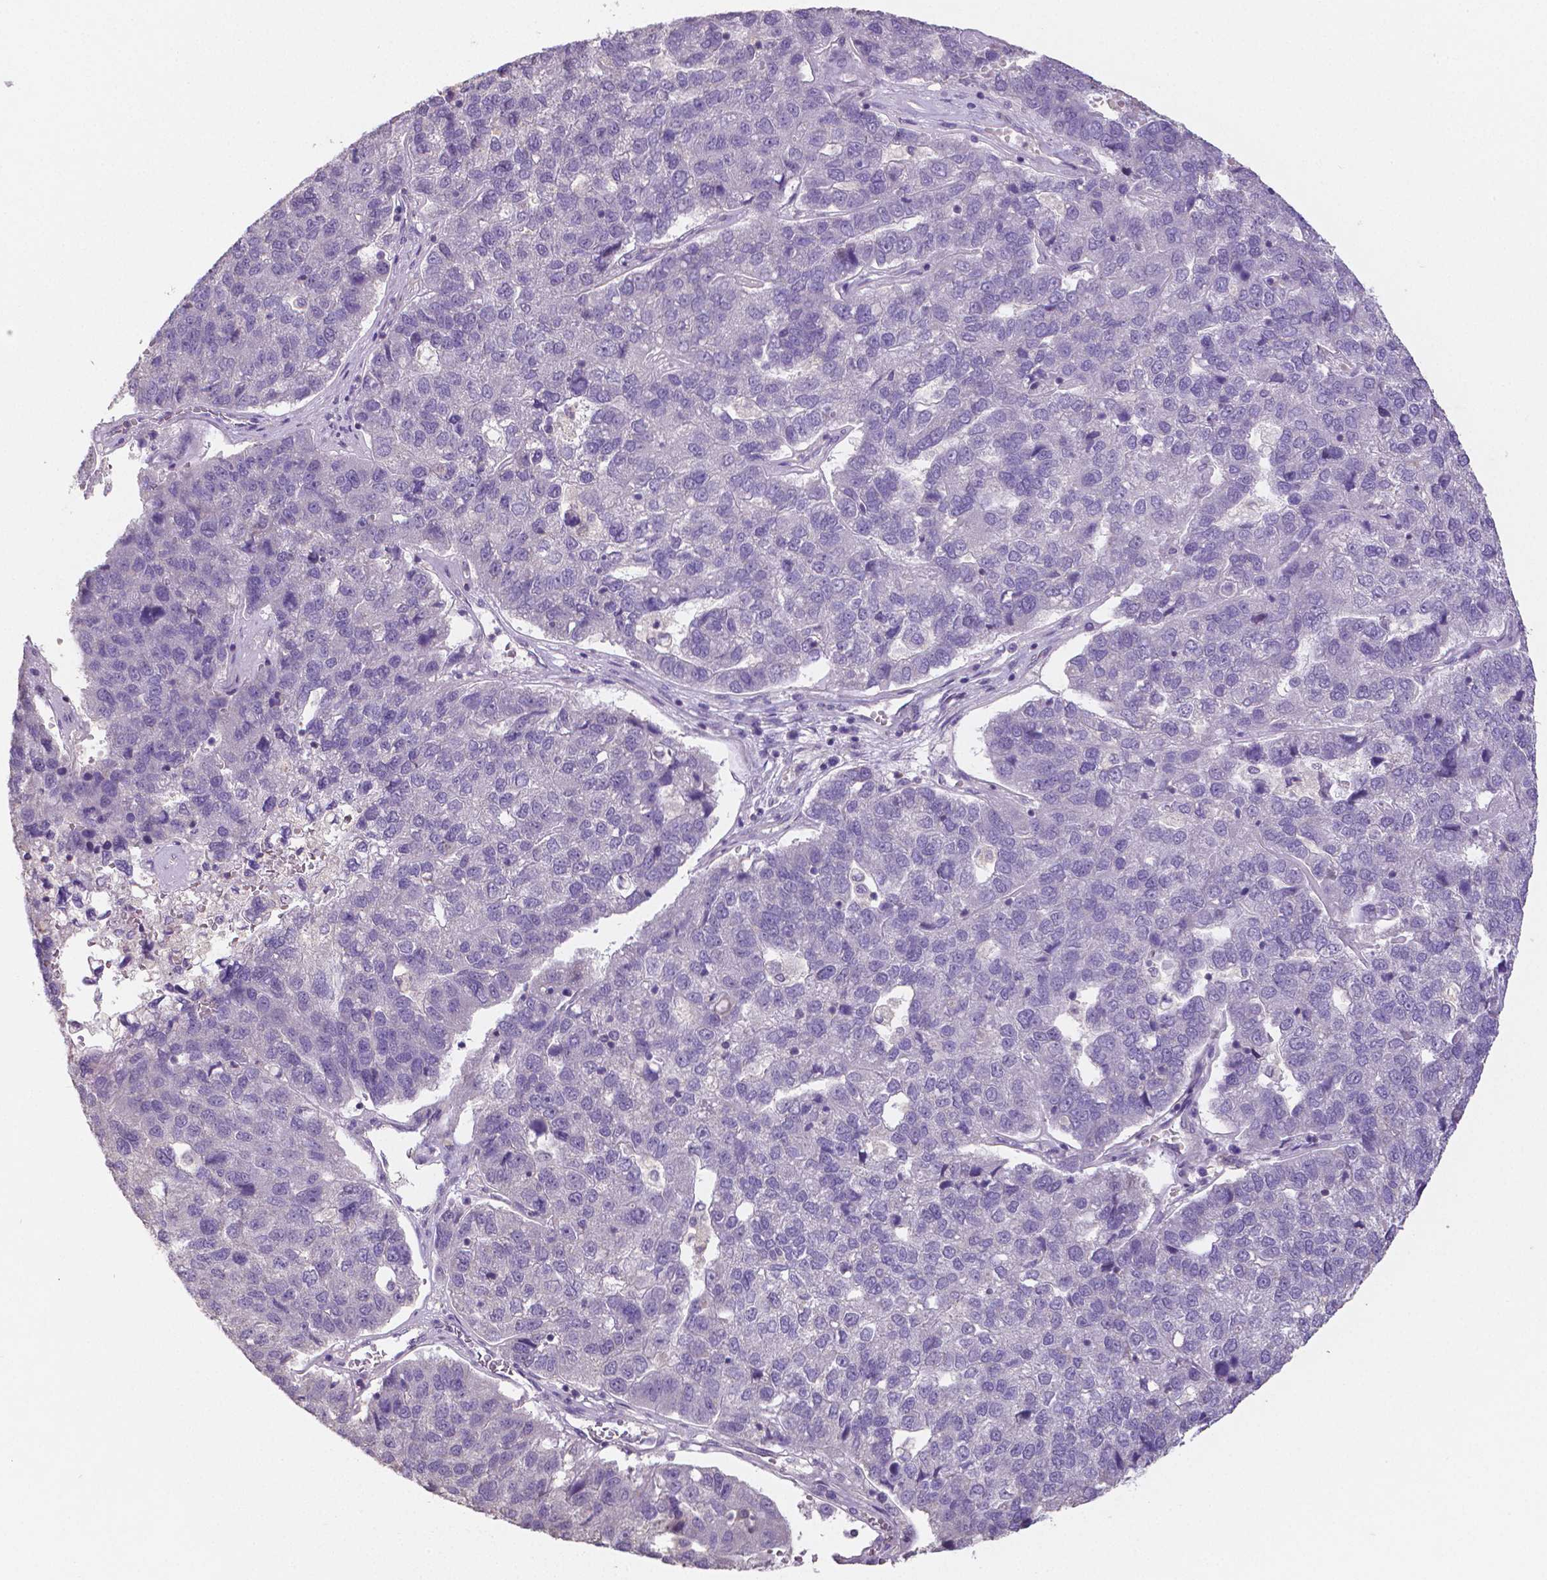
{"staining": {"intensity": "negative", "quantity": "none", "location": "none"}, "tissue": "pancreatic cancer", "cell_type": "Tumor cells", "image_type": "cancer", "snomed": [{"axis": "morphology", "description": "Adenocarcinoma, NOS"}, {"axis": "topography", "description": "Pancreas"}], "caption": "IHC of pancreatic adenocarcinoma exhibits no positivity in tumor cells. (DAB (3,3'-diaminobenzidine) IHC, high magnification).", "gene": "CRMP1", "patient": {"sex": "female", "age": 61}}